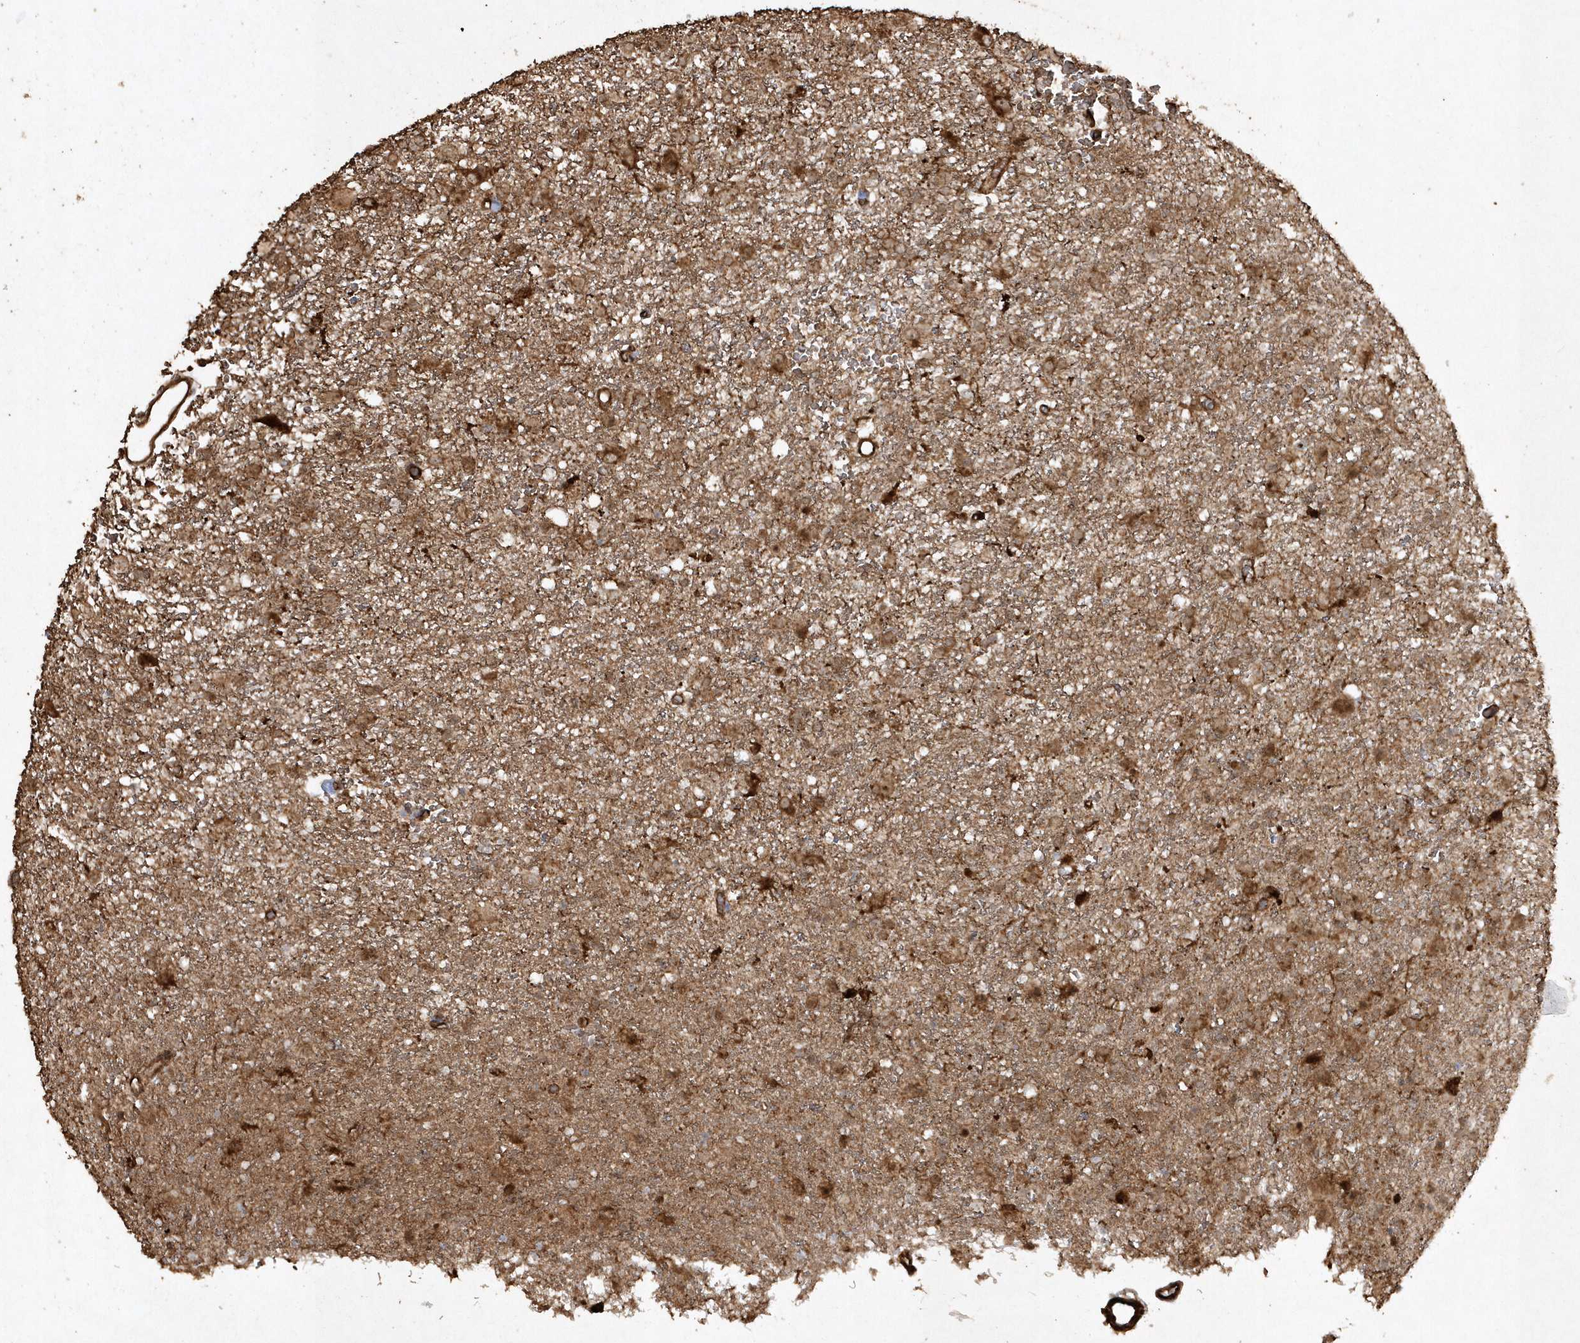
{"staining": {"intensity": "moderate", "quantity": "25%-75%", "location": "cytoplasmic/membranous"}, "tissue": "glioma", "cell_type": "Tumor cells", "image_type": "cancer", "snomed": [{"axis": "morphology", "description": "Glioma, malignant, Low grade"}, {"axis": "topography", "description": "Brain"}], "caption": "Protein expression analysis of low-grade glioma (malignant) shows moderate cytoplasmic/membranous staining in about 25%-75% of tumor cells.", "gene": "AVPI1", "patient": {"sex": "male", "age": 65}}